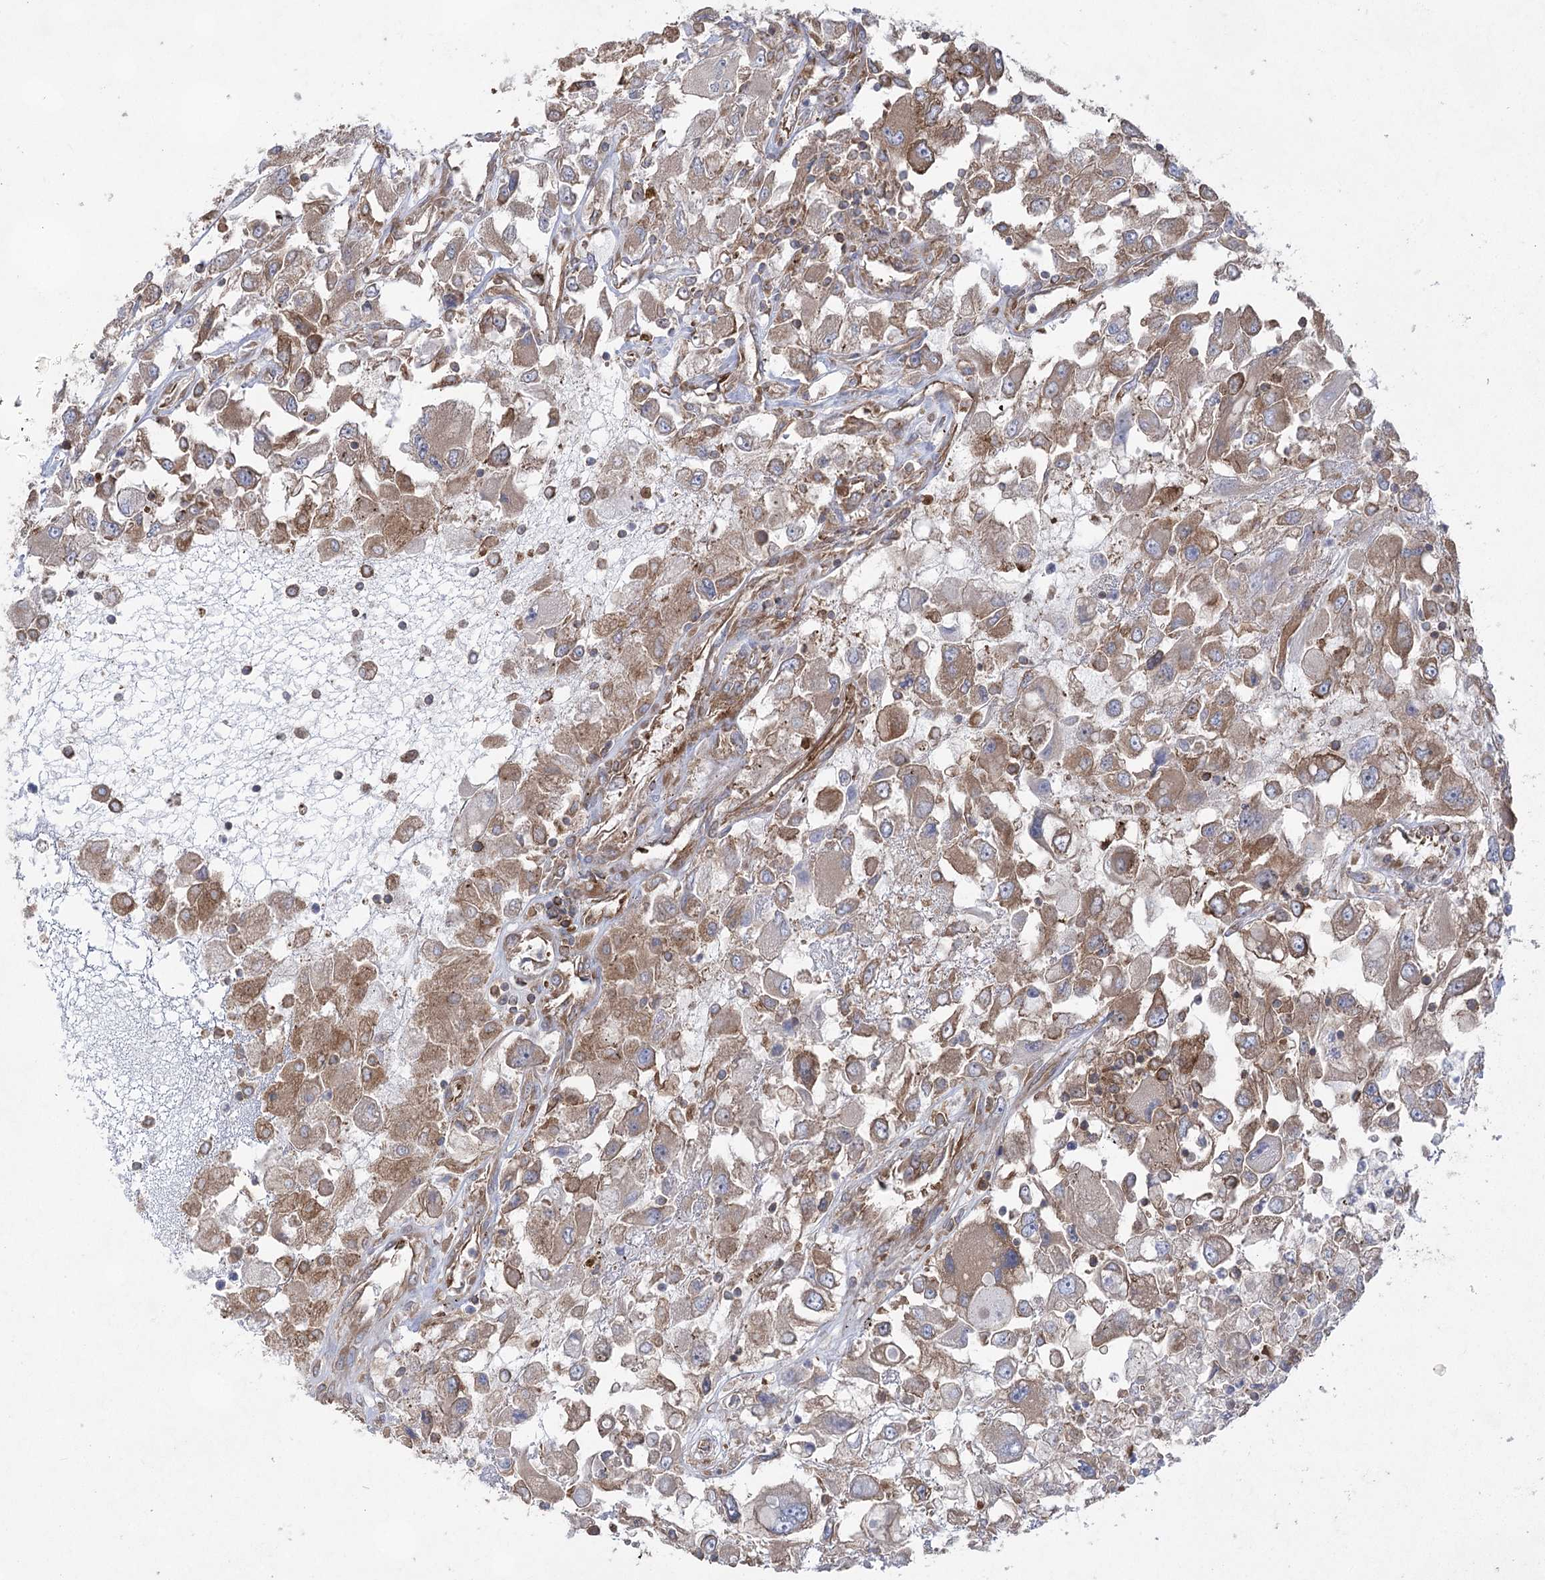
{"staining": {"intensity": "moderate", "quantity": ">75%", "location": "cytoplasmic/membranous"}, "tissue": "renal cancer", "cell_type": "Tumor cells", "image_type": "cancer", "snomed": [{"axis": "morphology", "description": "Adenocarcinoma, NOS"}, {"axis": "topography", "description": "Kidney"}], "caption": "Tumor cells display medium levels of moderate cytoplasmic/membranous positivity in about >75% of cells in human adenocarcinoma (renal).", "gene": "EIF3A", "patient": {"sex": "female", "age": 52}}